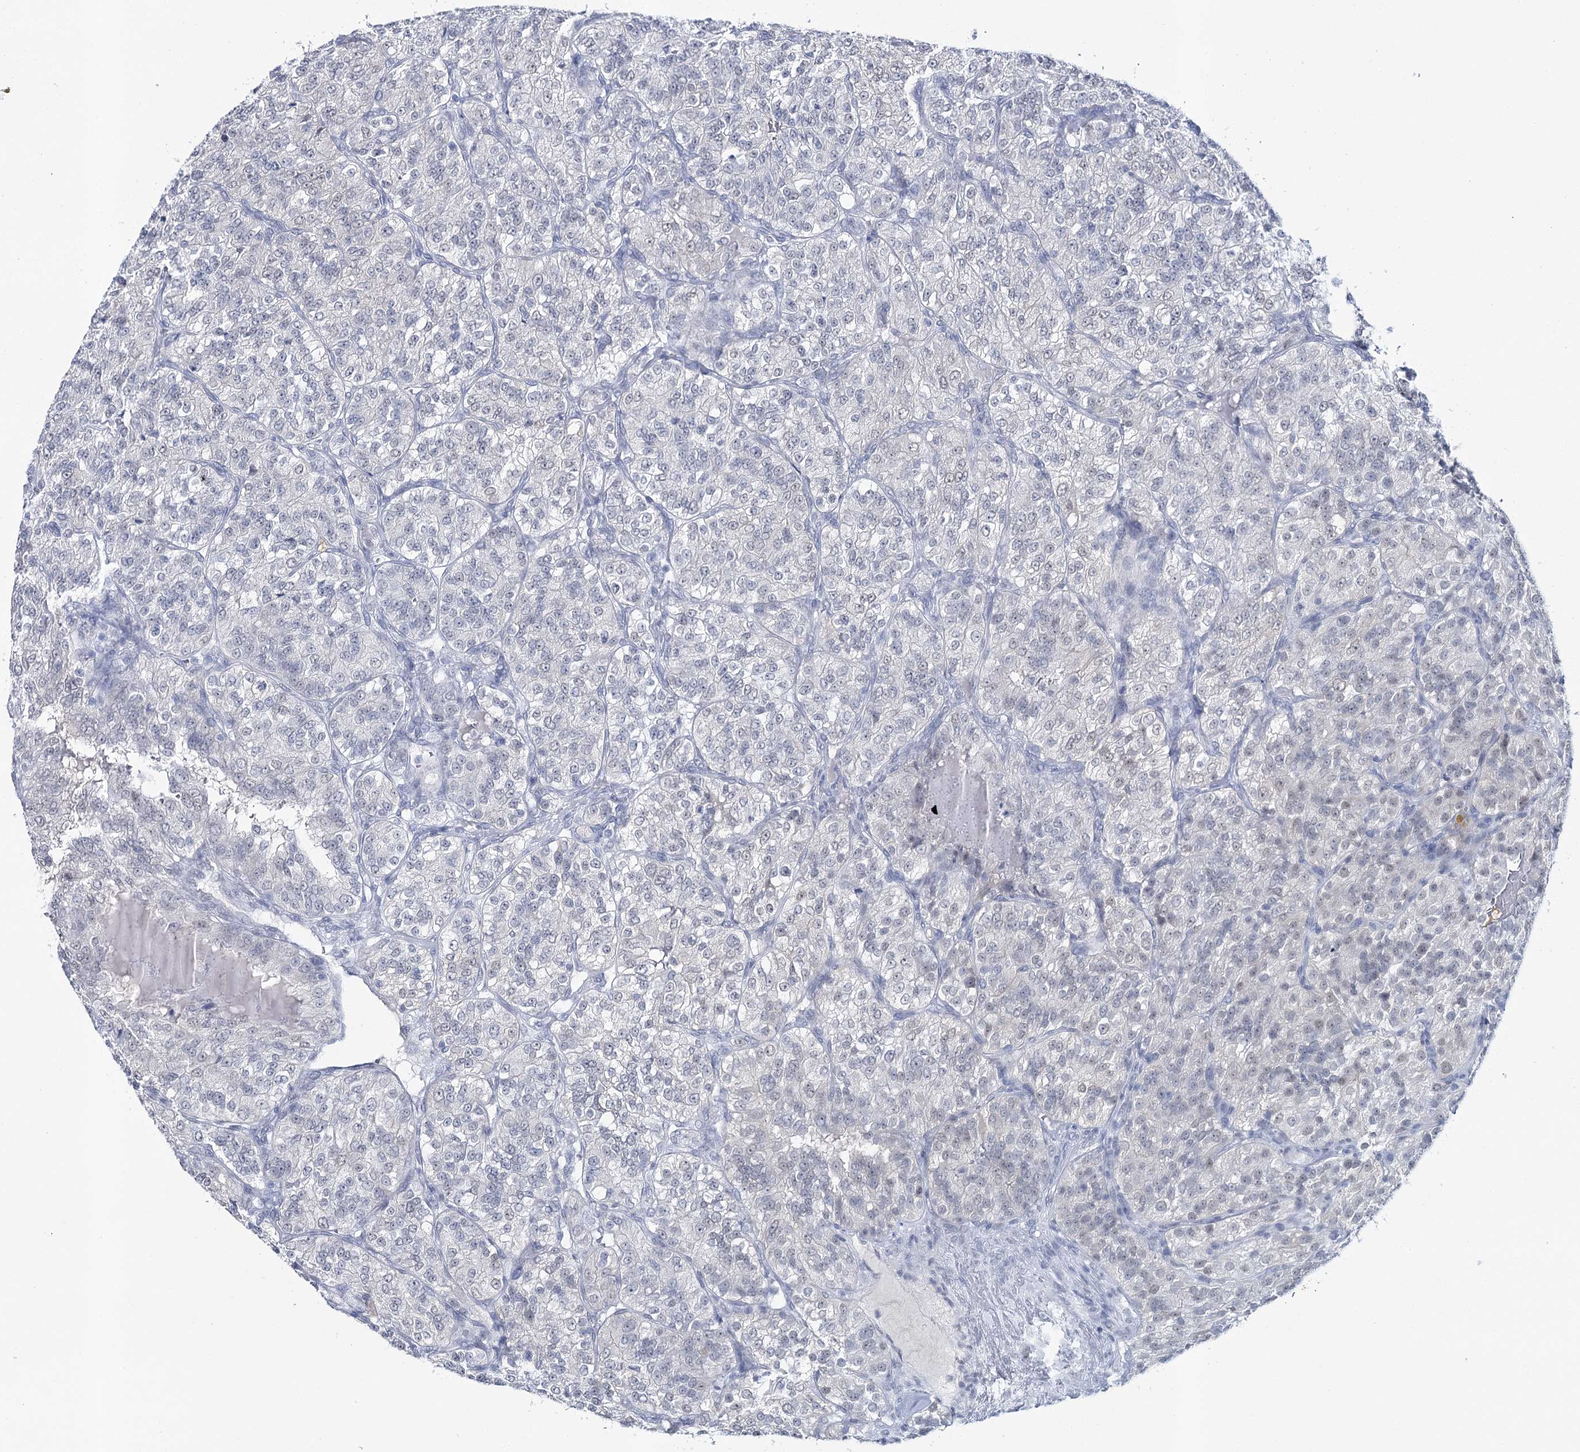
{"staining": {"intensity": "weak", "quantity": "<25%", "location": "nuclear"}, "tissue": "renal cancer", "cell_type": "Tumor cells", "image_type": "cancer", "snomed": [{"axis": "morphology", "description": "Adenocarcinoma, NOS"}, {"axis": "topography", "description": "Kidney"}], "caption": "Tumor cells show no significant staining in renal adenocarcinoma.", "gene": "ZC3H8", "patient": {"sex": "female", "age": 63}}